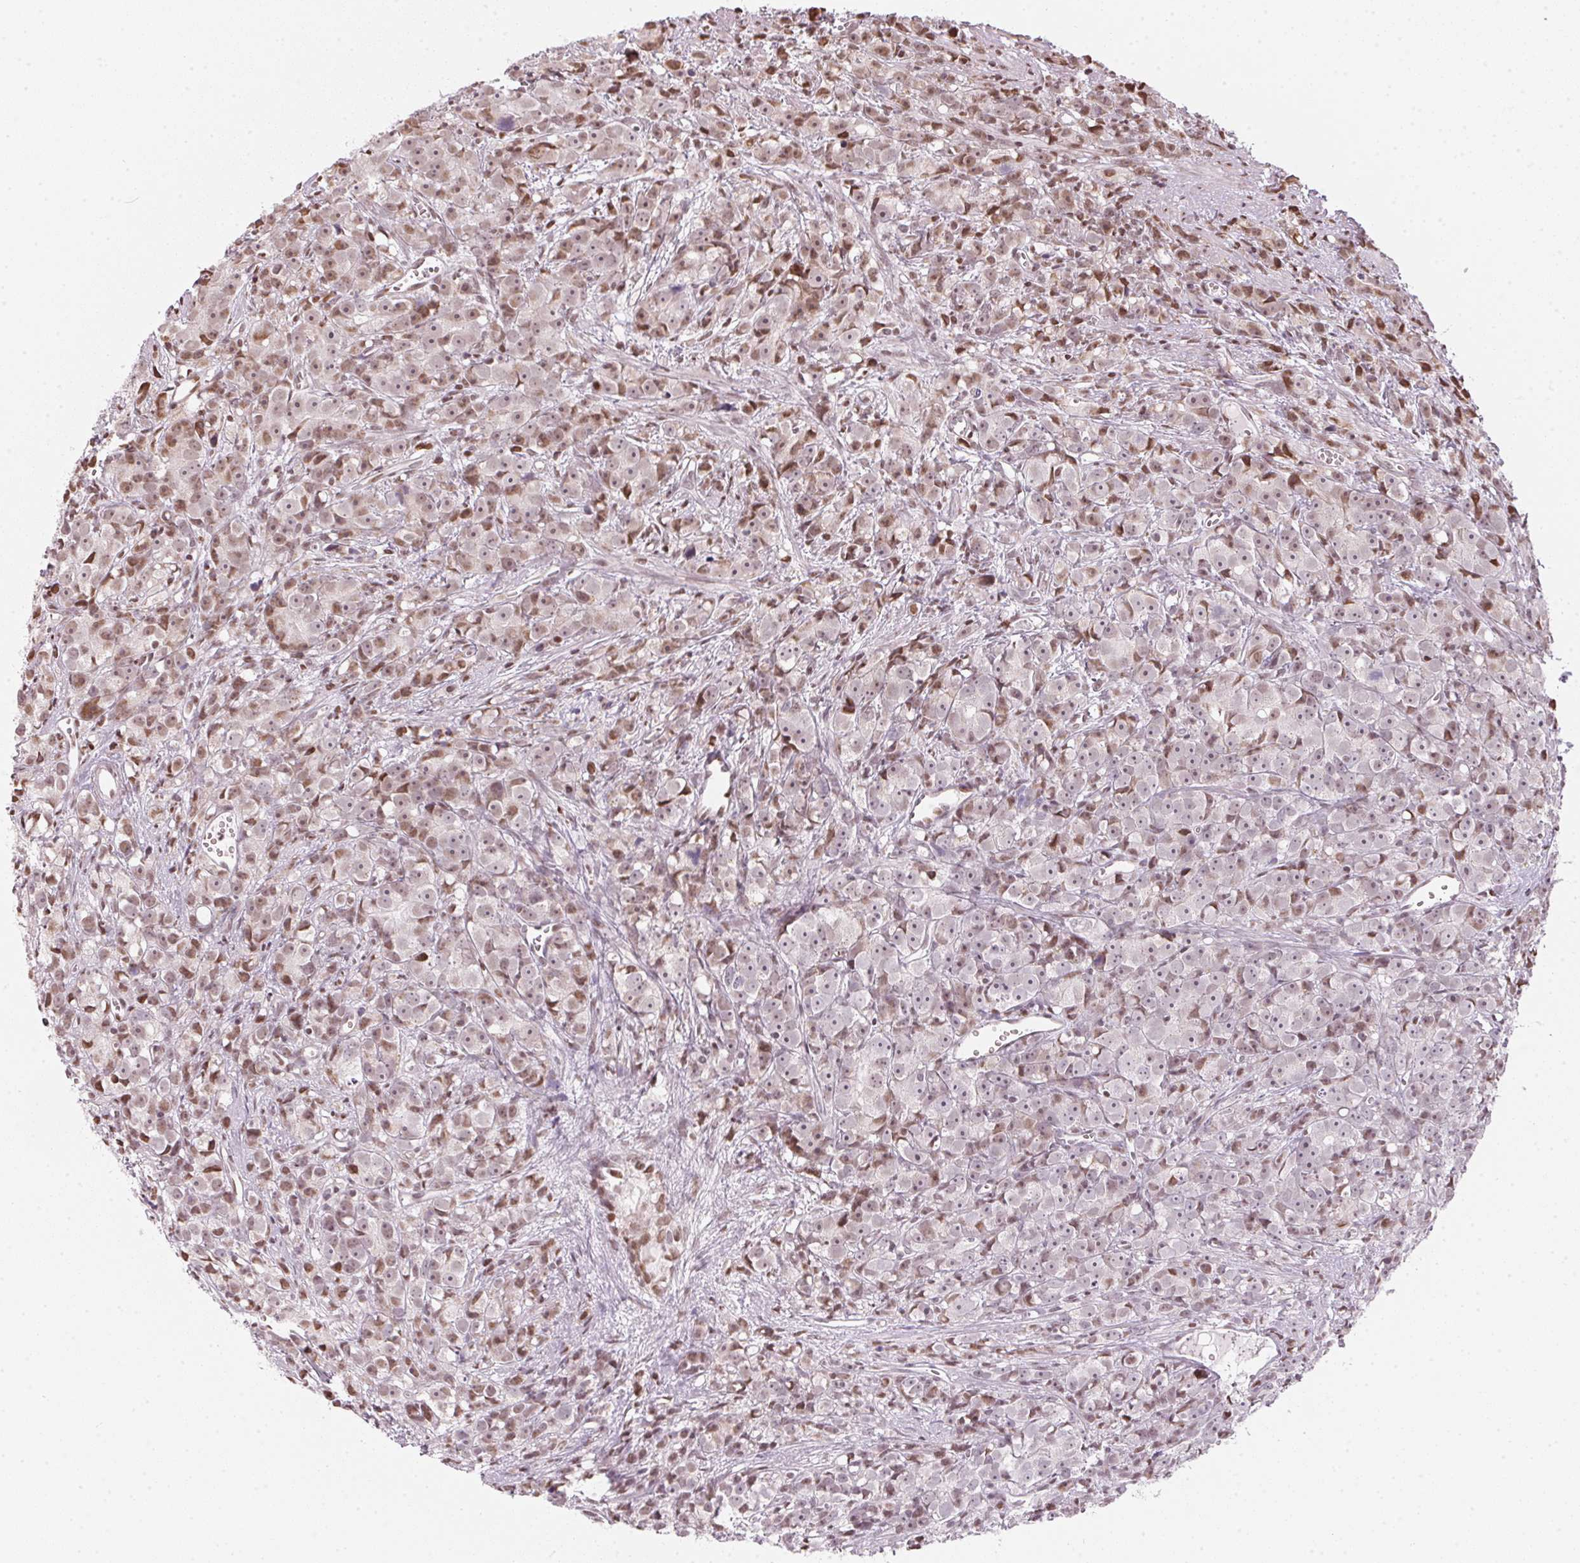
{"staining": {"intensity": "weak", "quantity": "25%-75%", "location": "nuclear"}, "tissue": "prostate cancer", "cell_type": "Tumor cells", "image_type": "cancer", "snomed": [{"axis": "morphology", "description": "Adenocarcinoma, High grade"}, {"axis": "topography", "description": "Prostate"}], "caption": "Prostate cancer stained with a protein marker demonstrates weak staining in tumor cells.", "gene": "KAT6A", "patient": {"sex": "male", "age": 77}}